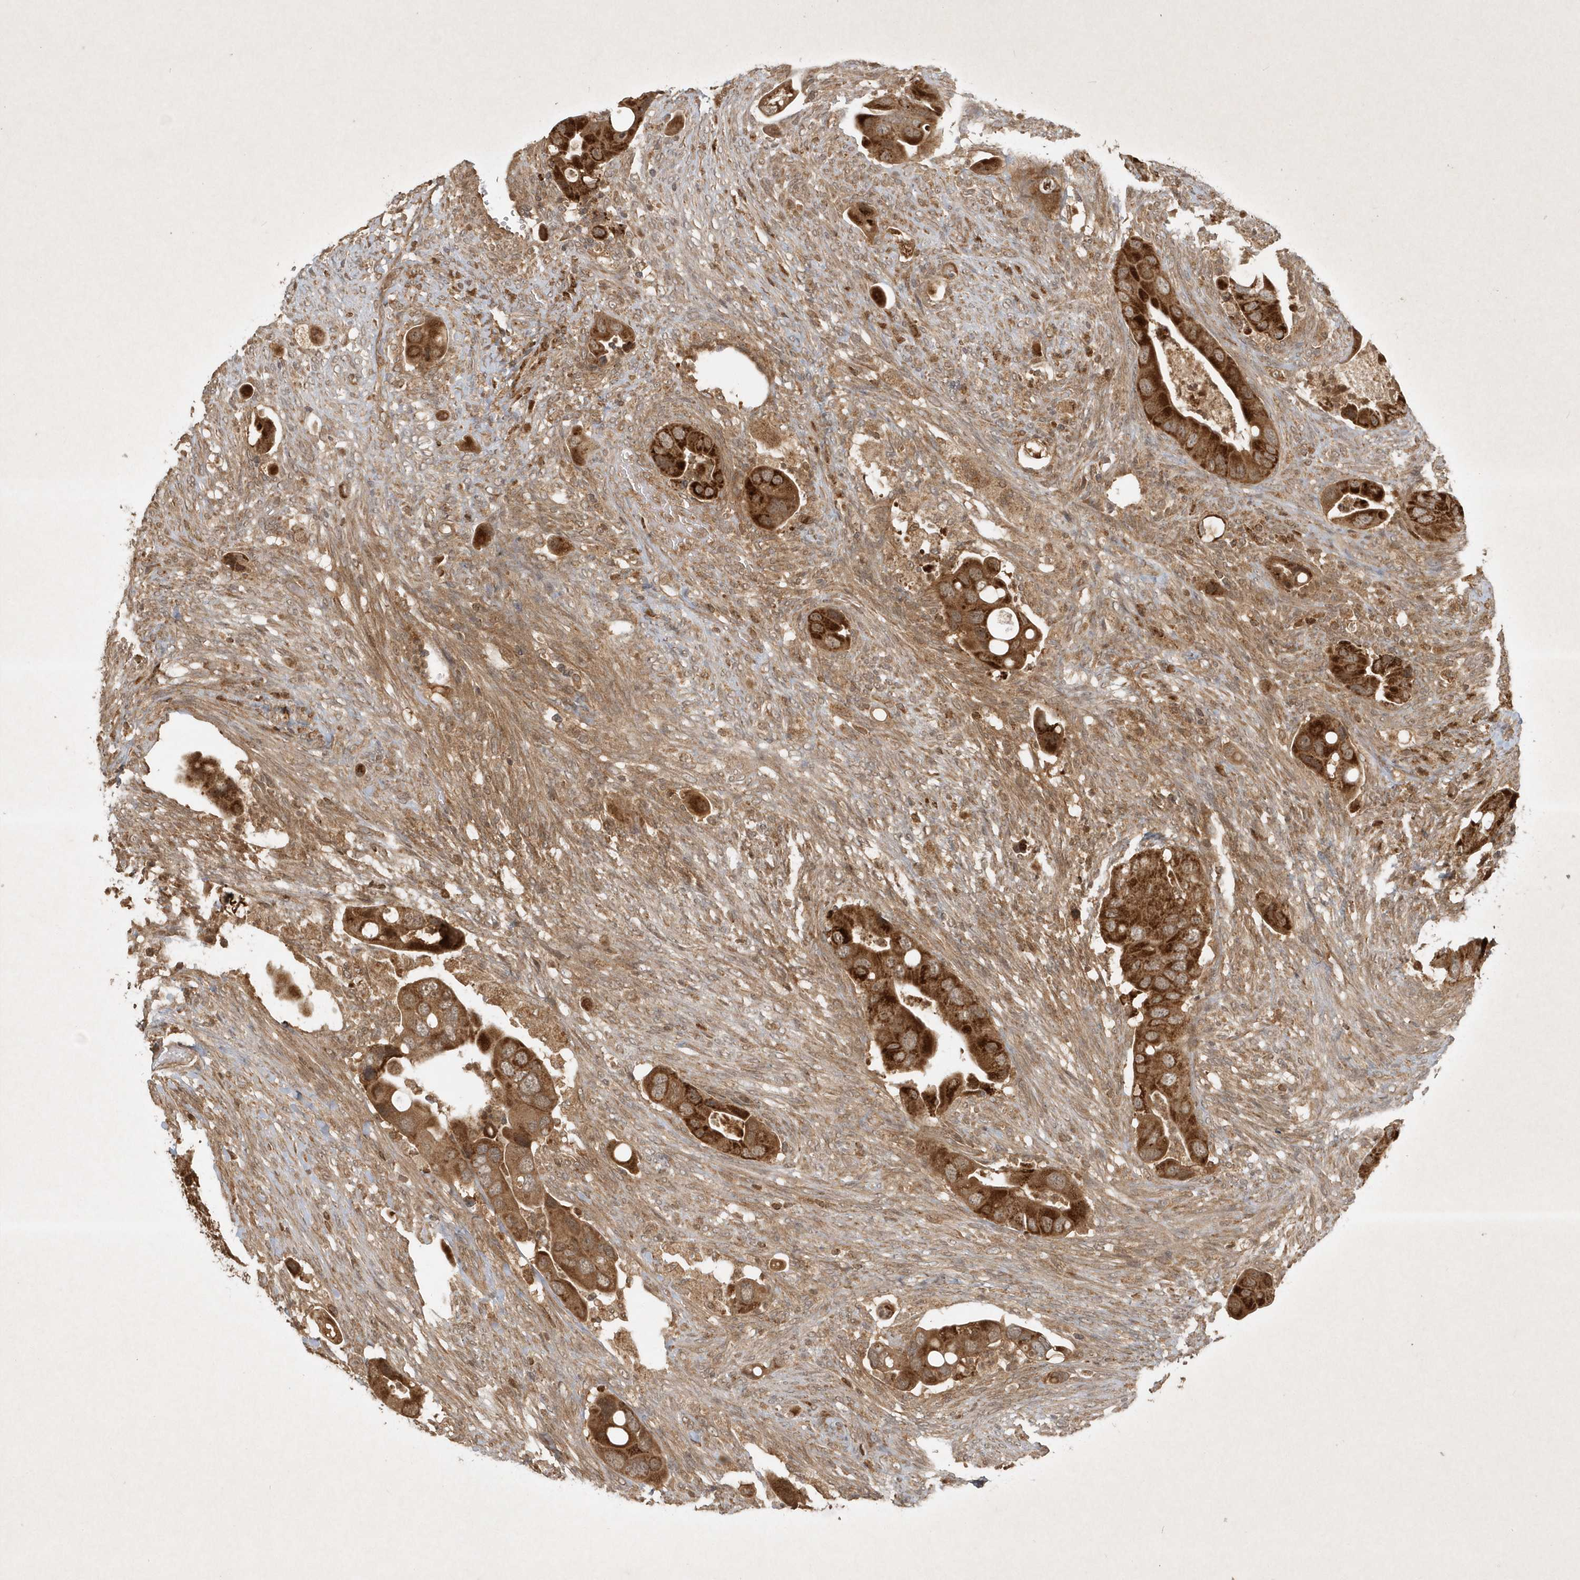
{"staining": {"intensity": "strong", "quantity": ">75%", "location": "cytoplasmic/membranous"}, "tissue": "colorectal cancer", "cell_type": "Tumor cells", "image_type": "cancer", "snomed": [{"axis": "morphology", "description": "Adenocarcinoma, NOS"}, {"axis": "topography", "description": "Rectum"}], "caption": "Immunohistochemistry of human adenocarcinoma (colorectal) exhibits high levels of strong cytoplasmic/membranous staining in about >75% of tumor cells. (Stains: DAB in brown, nuclei in blue, Microscopy: brightfield microscopy at high magnification).", "gene": "PLTP", "patient": {"sex": "female", "age": 57}}